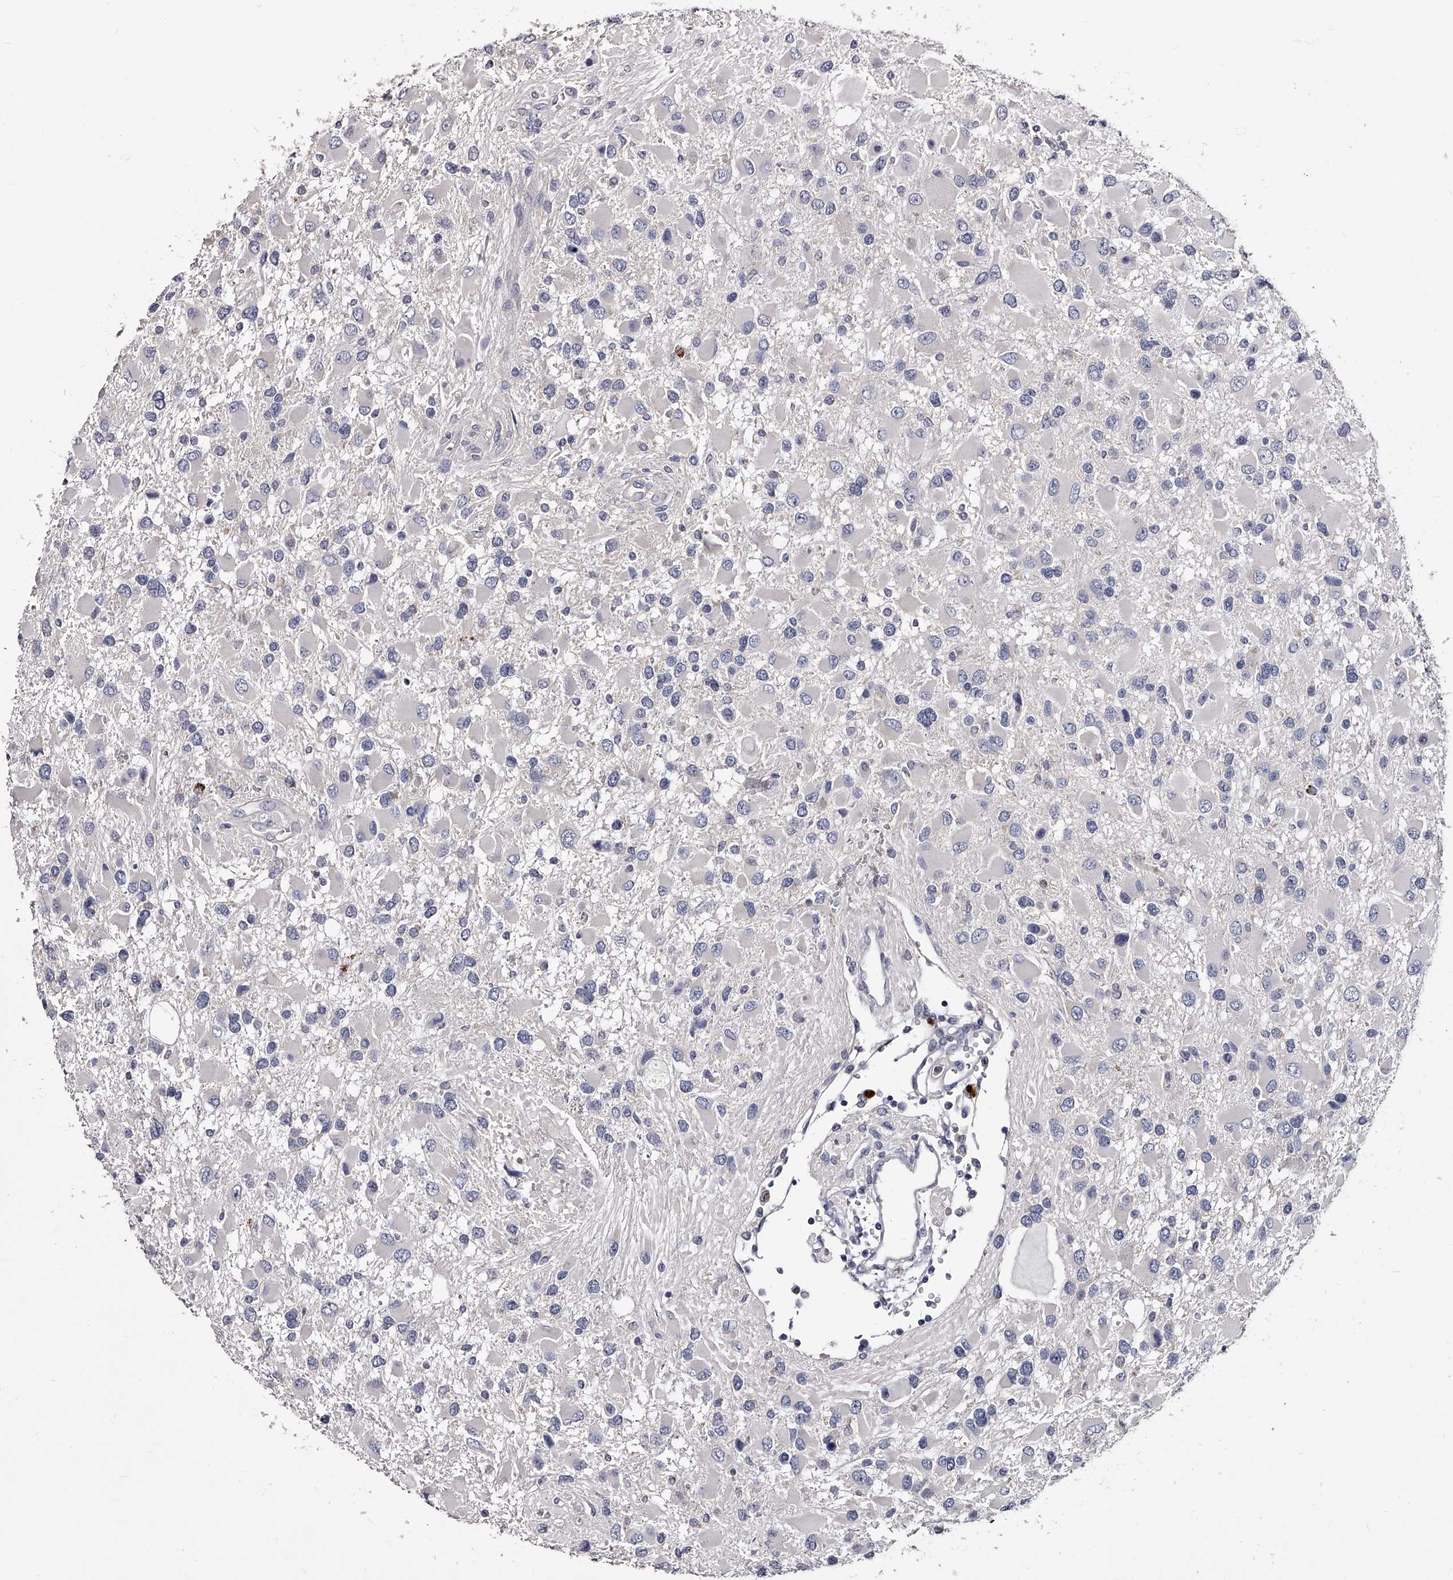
{"staining": {"intensity": "negative", "quantity": "none", "location": "none"}, "tissue": "glioma", "cell_type": "Tumor cells", "image_type": "cancer", "snomed": [{"axis": "morphology", "description": "Glioma, malignant, High grade"}, {"axis": "topography", "description": "Brain"}], "caption": "A micrograph of glioma stained for a protein displays no brown staining in tumor cells.", "gene": "GAPVD1", "patient": {"sex": "male", "age": 53}}